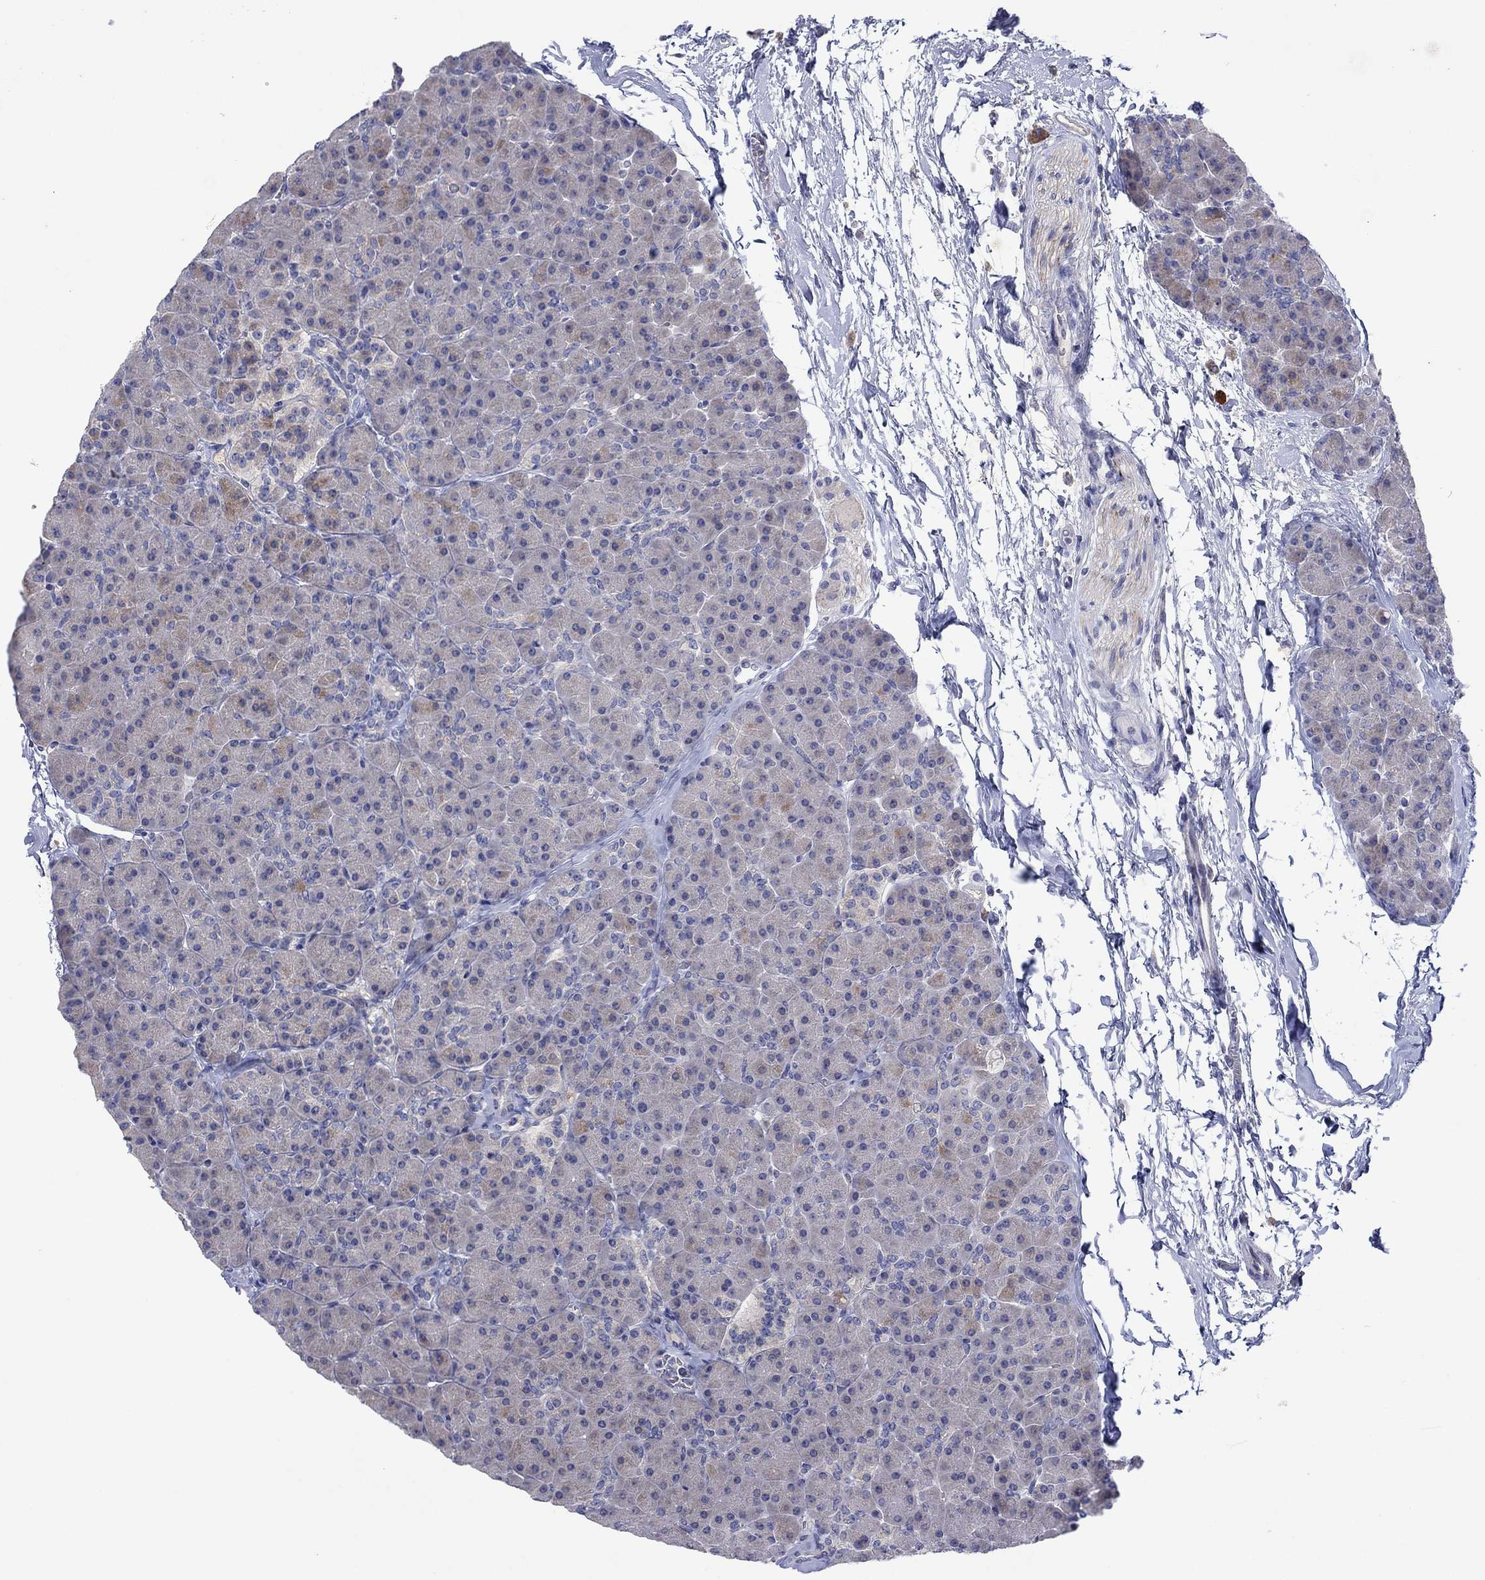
{"staining": {"intensity": "weak", "quantity": "25%-75%", "location": "cytoplasmic/membranous"}, "tissue": "pancreas", "cell_type": "Exocrine glandular cells", "image_type": "normal", "snomed": [{"axis": "morphology", "description": "Normal tissue, NOS"}, {"axis": "topography", "description": "Pancreas"}], "caption": "Protein staining demonstrates weak cytoplasmic/membranous expression in about 25%-75% of exocrine glandular cells in unremarkable pancreas. Using DAB (3,3'-diaminobenzidine) (brown) and hematoxylin (blue) stains, captured at high magnification using brightfield microscopy.", "gene": "PLCL2", "patient": {"sex": "female", "age": 44}}